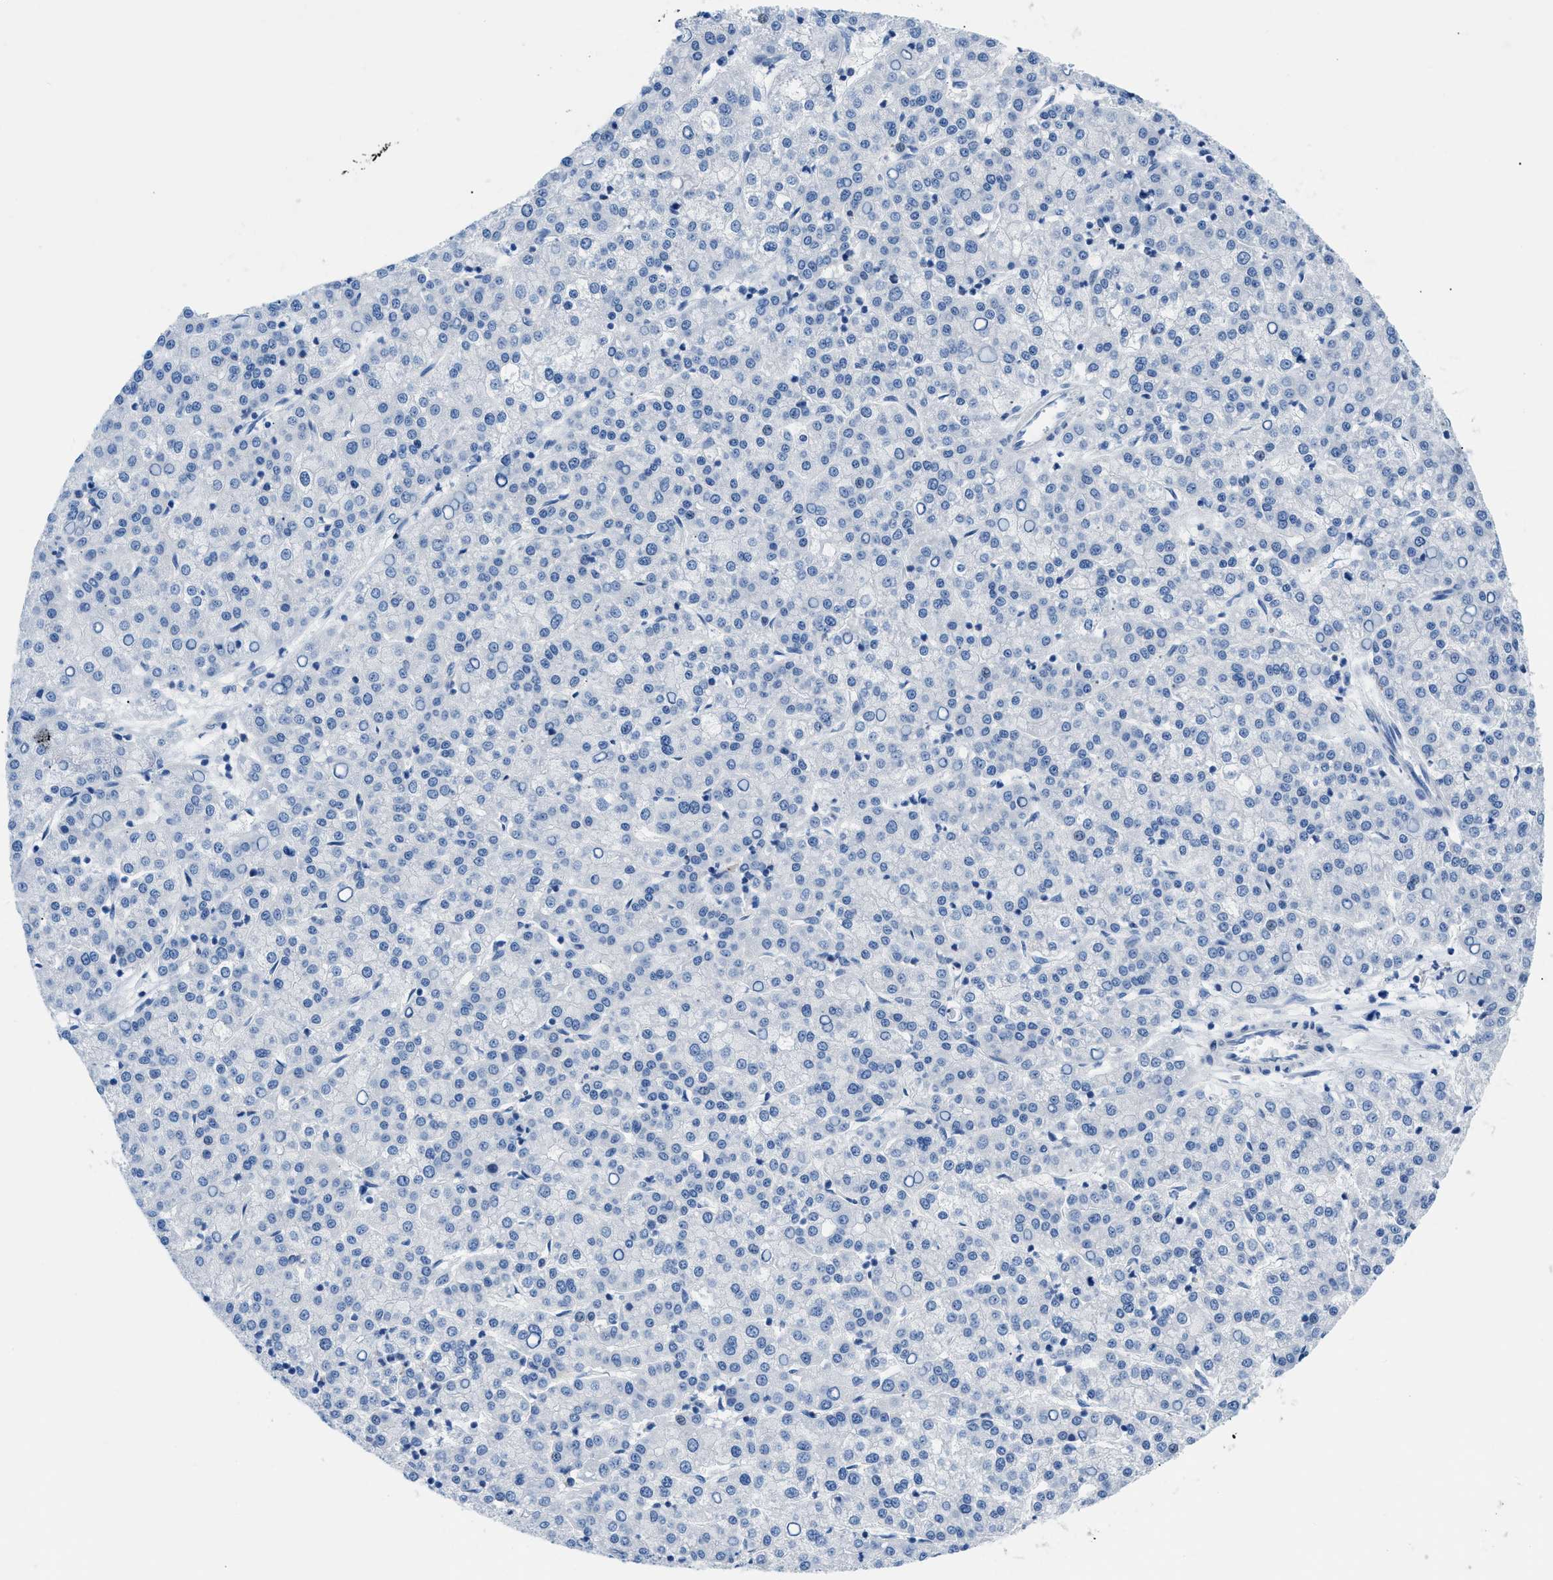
{"staining": {"intensity": "negative", "quantity": "none", "location": "none"}, "tissue": "liver cancer", "cell_type": "Tumor cells", "image_type": "cancer", "snomed": [{"axis": "morphology", "description": "Carcinoma, Hepatocellular, NOS"}, {"axis": "topography", "description": "Liver"}], "caption": "Immunohistochemistry photomicrograph of hepatocellular carcinoma (liver) stained for a protein (brown), which shows no positivity in tumor cells. (Stains: DAB immunohistochemistry (IHC) with hematoxylin counter stain, Microscopy: brightfield microscopy at high magnification).", "gene": "FDCSP", "patient": {"sex": "female", "age": 58}}